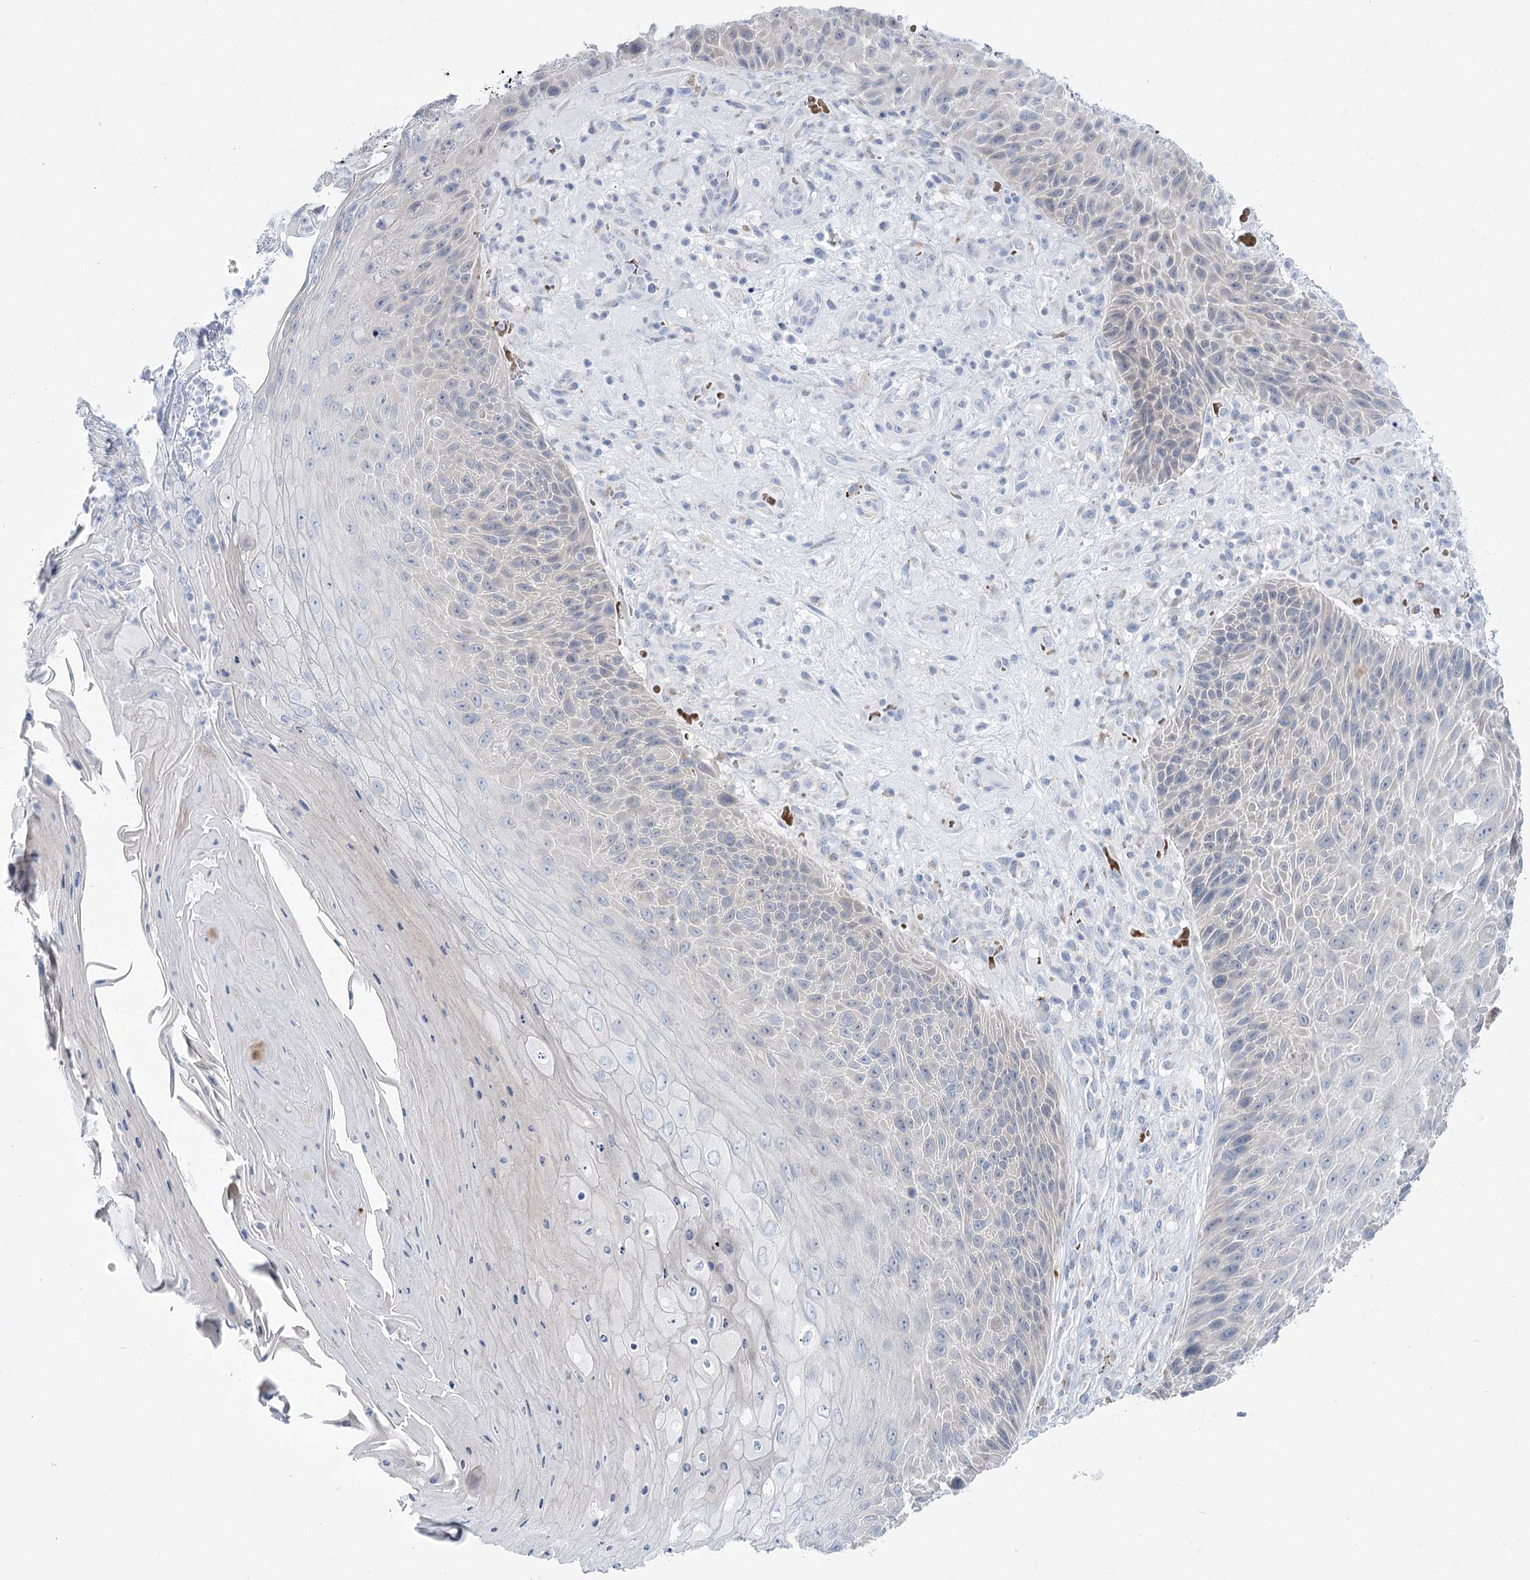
{"staining": {"intensity": "negative", "quantity": "none", "location": "none"}, "tissue": "skin cancer", "cell_type": "Tumor cells", "image_type": "cancer", "snomed": [{"axis": "morphology", "description": "Squamous cell carcinoma, NOS"}, {"axis": "topography", "description": "Skin"}], "caption": "Histopathology image shows no significant protein staining in tumor cells of skin cancer (squamous cell carcinoma).", "gene": "SIAE", "patient": {"sex": "female", "age": 88}}